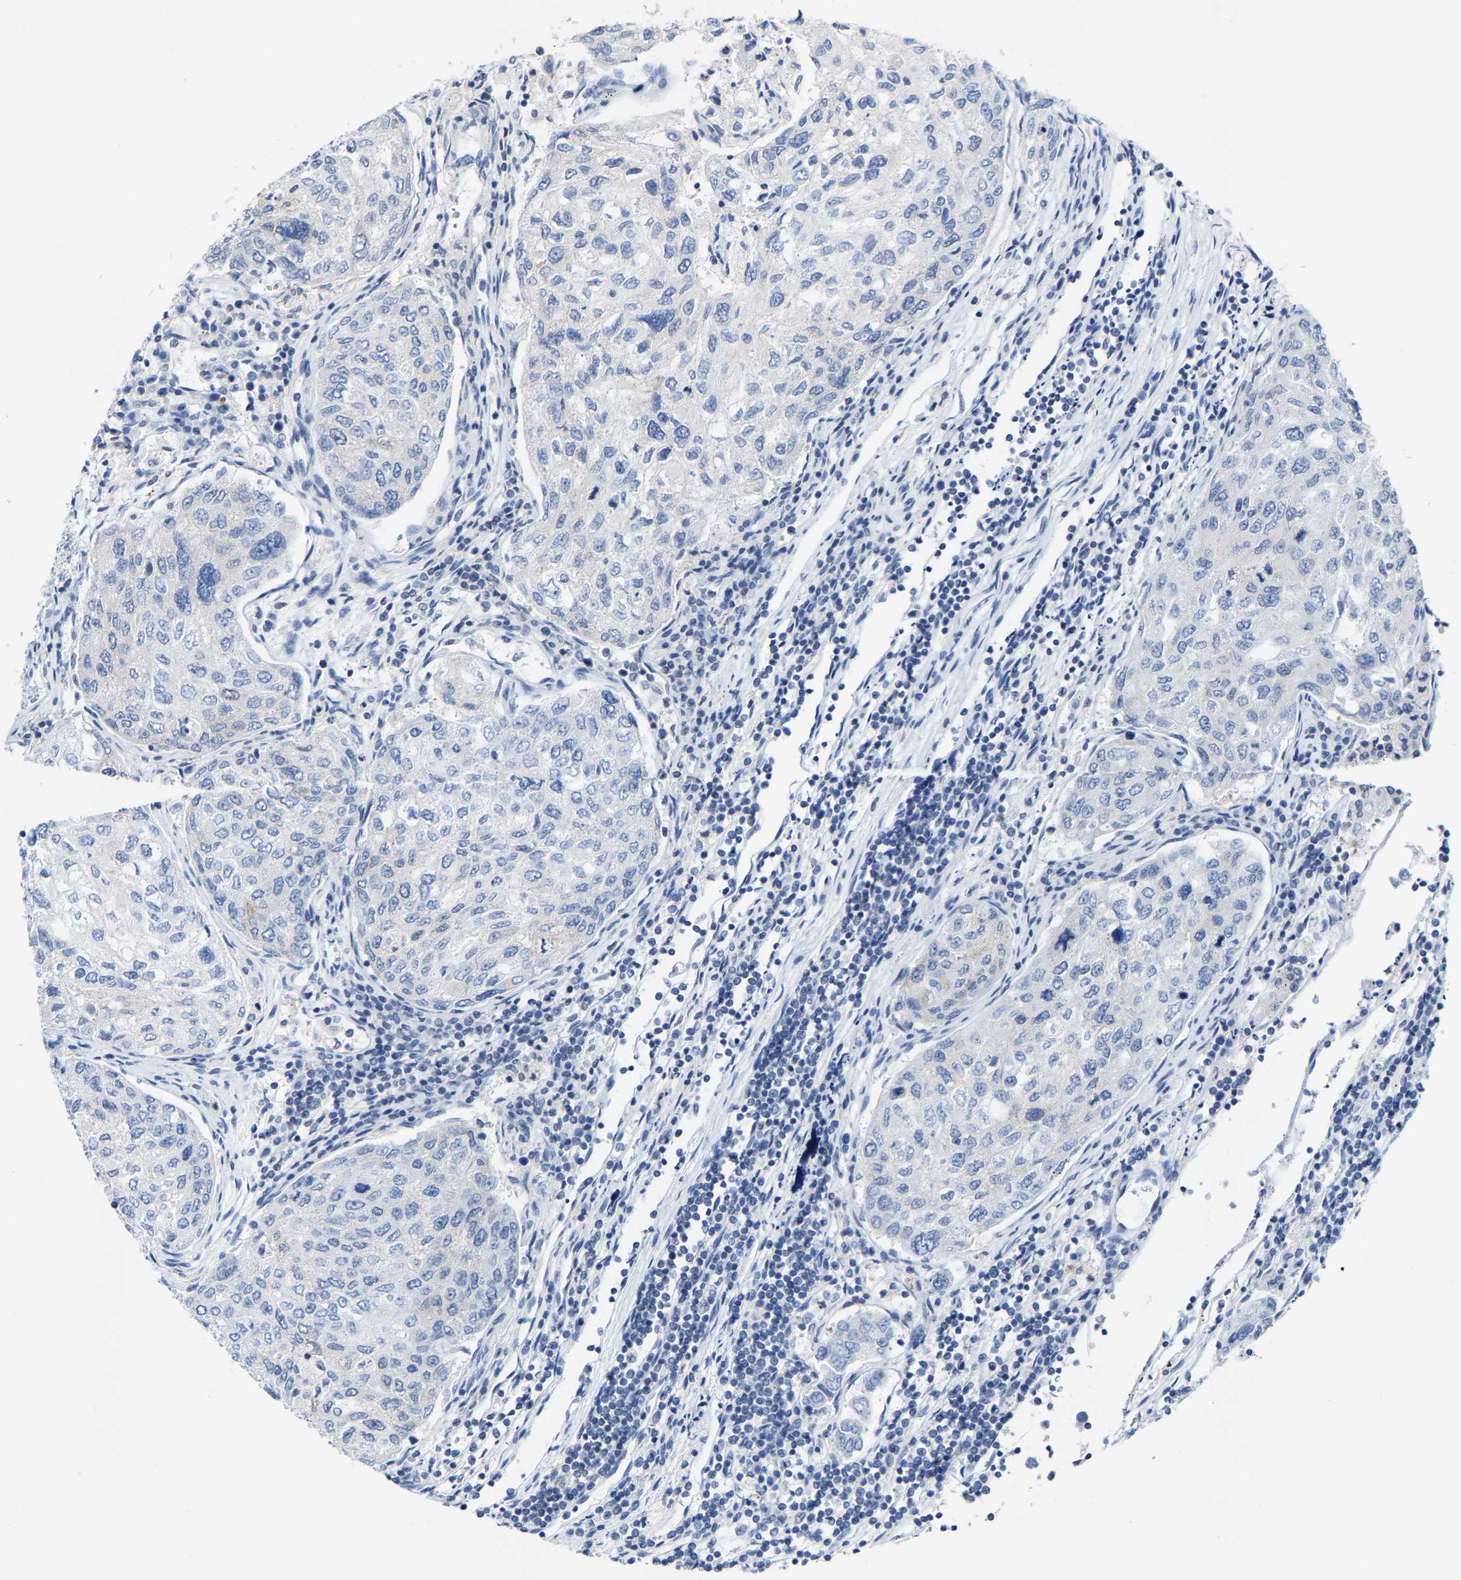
{"staining": {"intensity": "negative", "quantity": "none", "location": "none"}, "tissue": "urothelial cancer", "cell_type": "Tumor cells", "image_type": "cancer", "snomed": [{"axis": "morphology", "description": "Urothelial carcinoma, High grade"}, {"axis": "topography", "description": "Lymph node"}, {"axis": "topography", "description": "Urinary bladder"}], "caption": "IHC micrograph of urothelial carcinoma (high-grade) stained for a protein (brown), which exhibits no staining in tumor cells.", "gene": "FGD3", "patient": {"sex": "male", "age": 51}}